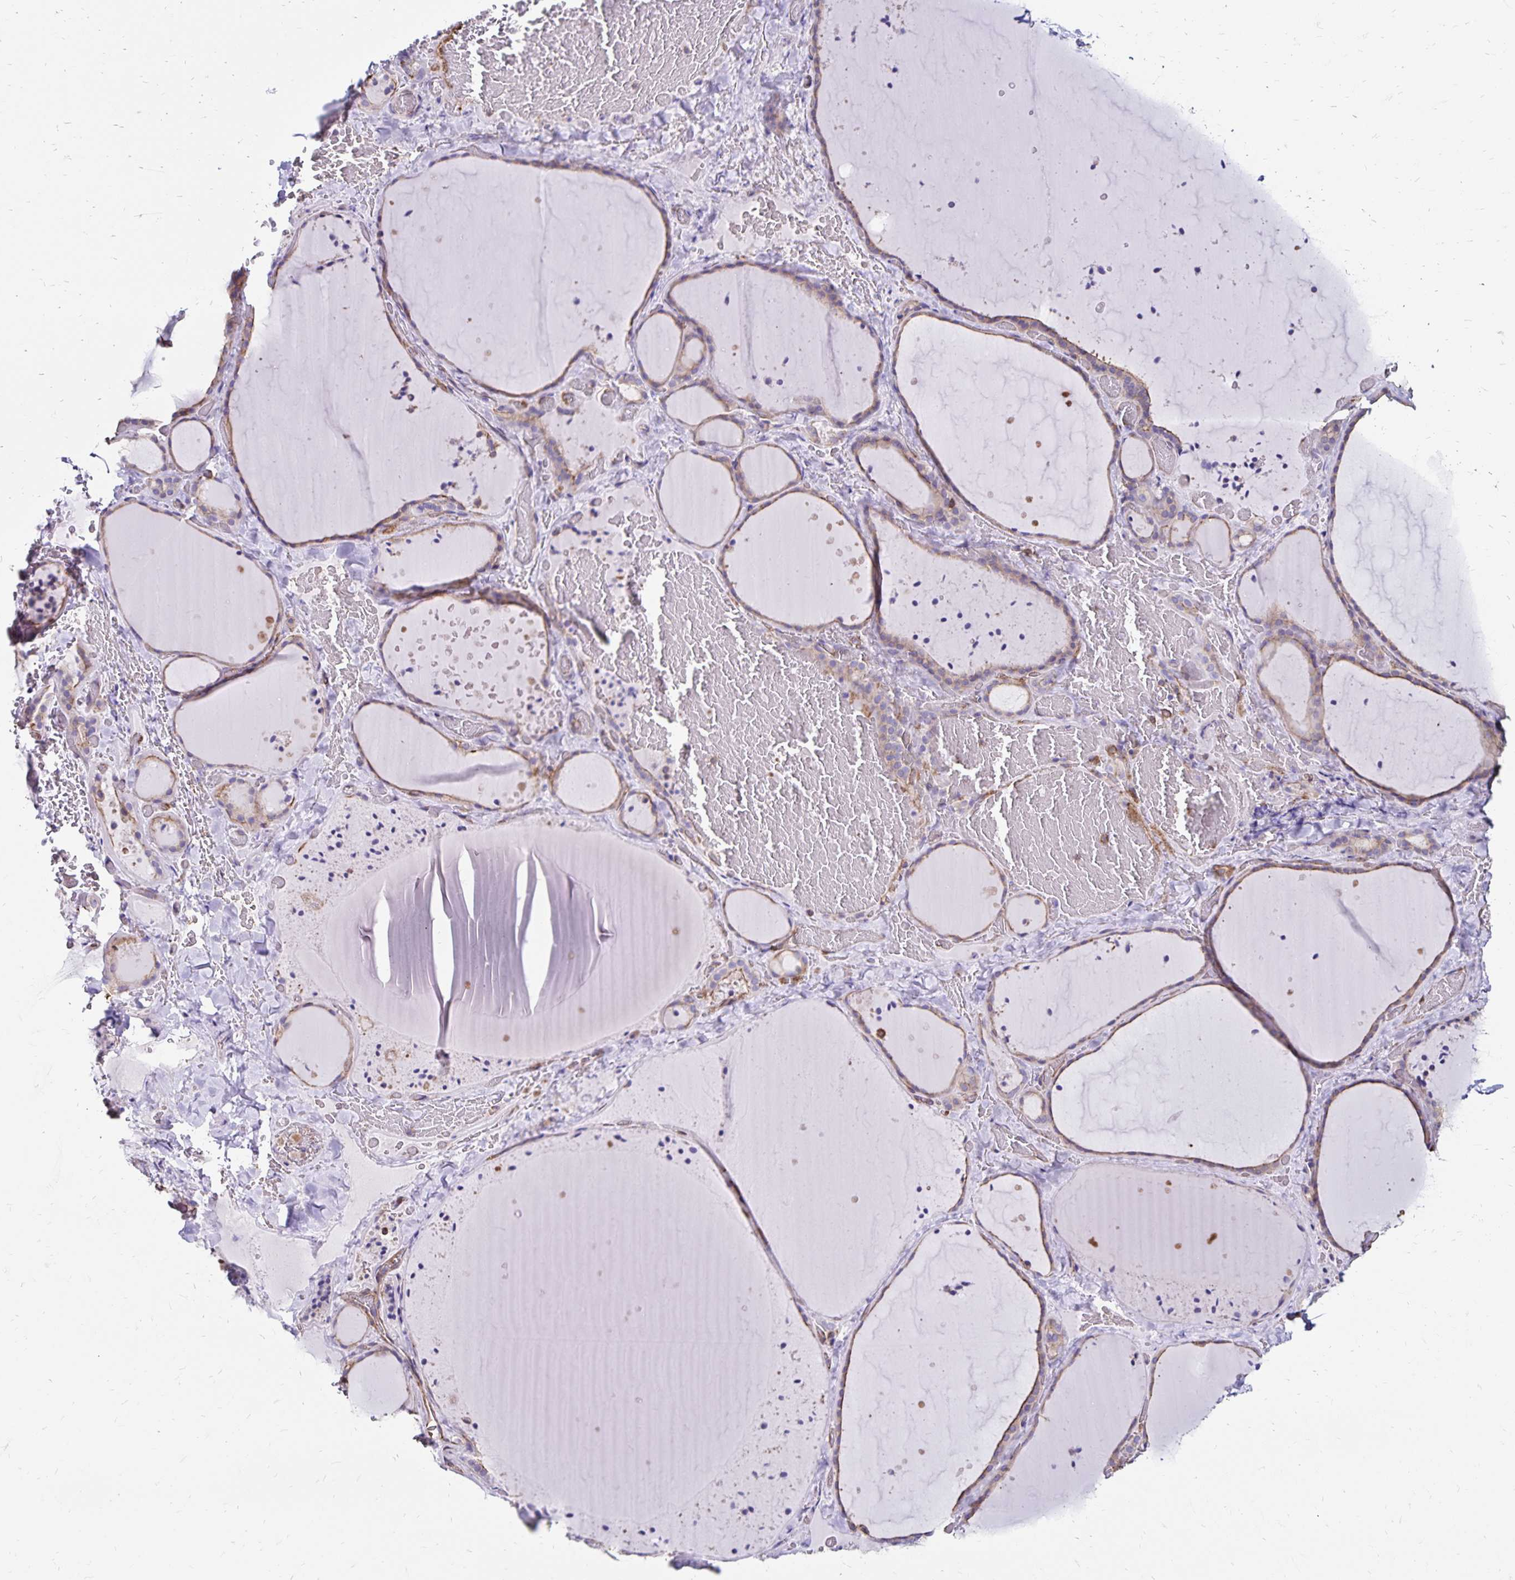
{"staining": {"intensity": "weak", "quantity": "<25%", "location": "cytoplasmic/membranous"}, "tissue": "thyroid gland", "cell_type": "Glandular cells", "image_type": "normal", "snomed": [{"axis": "morphology", "description": "Normal tissue, NOS"}, {"axis": "topography", "description": "Thyroid gland"}], "caption": "Glandular cells show no significant positivity in normal thyroid gland.", "gene": "RPRML", "patient": {"sex": "female", "age": 36}}